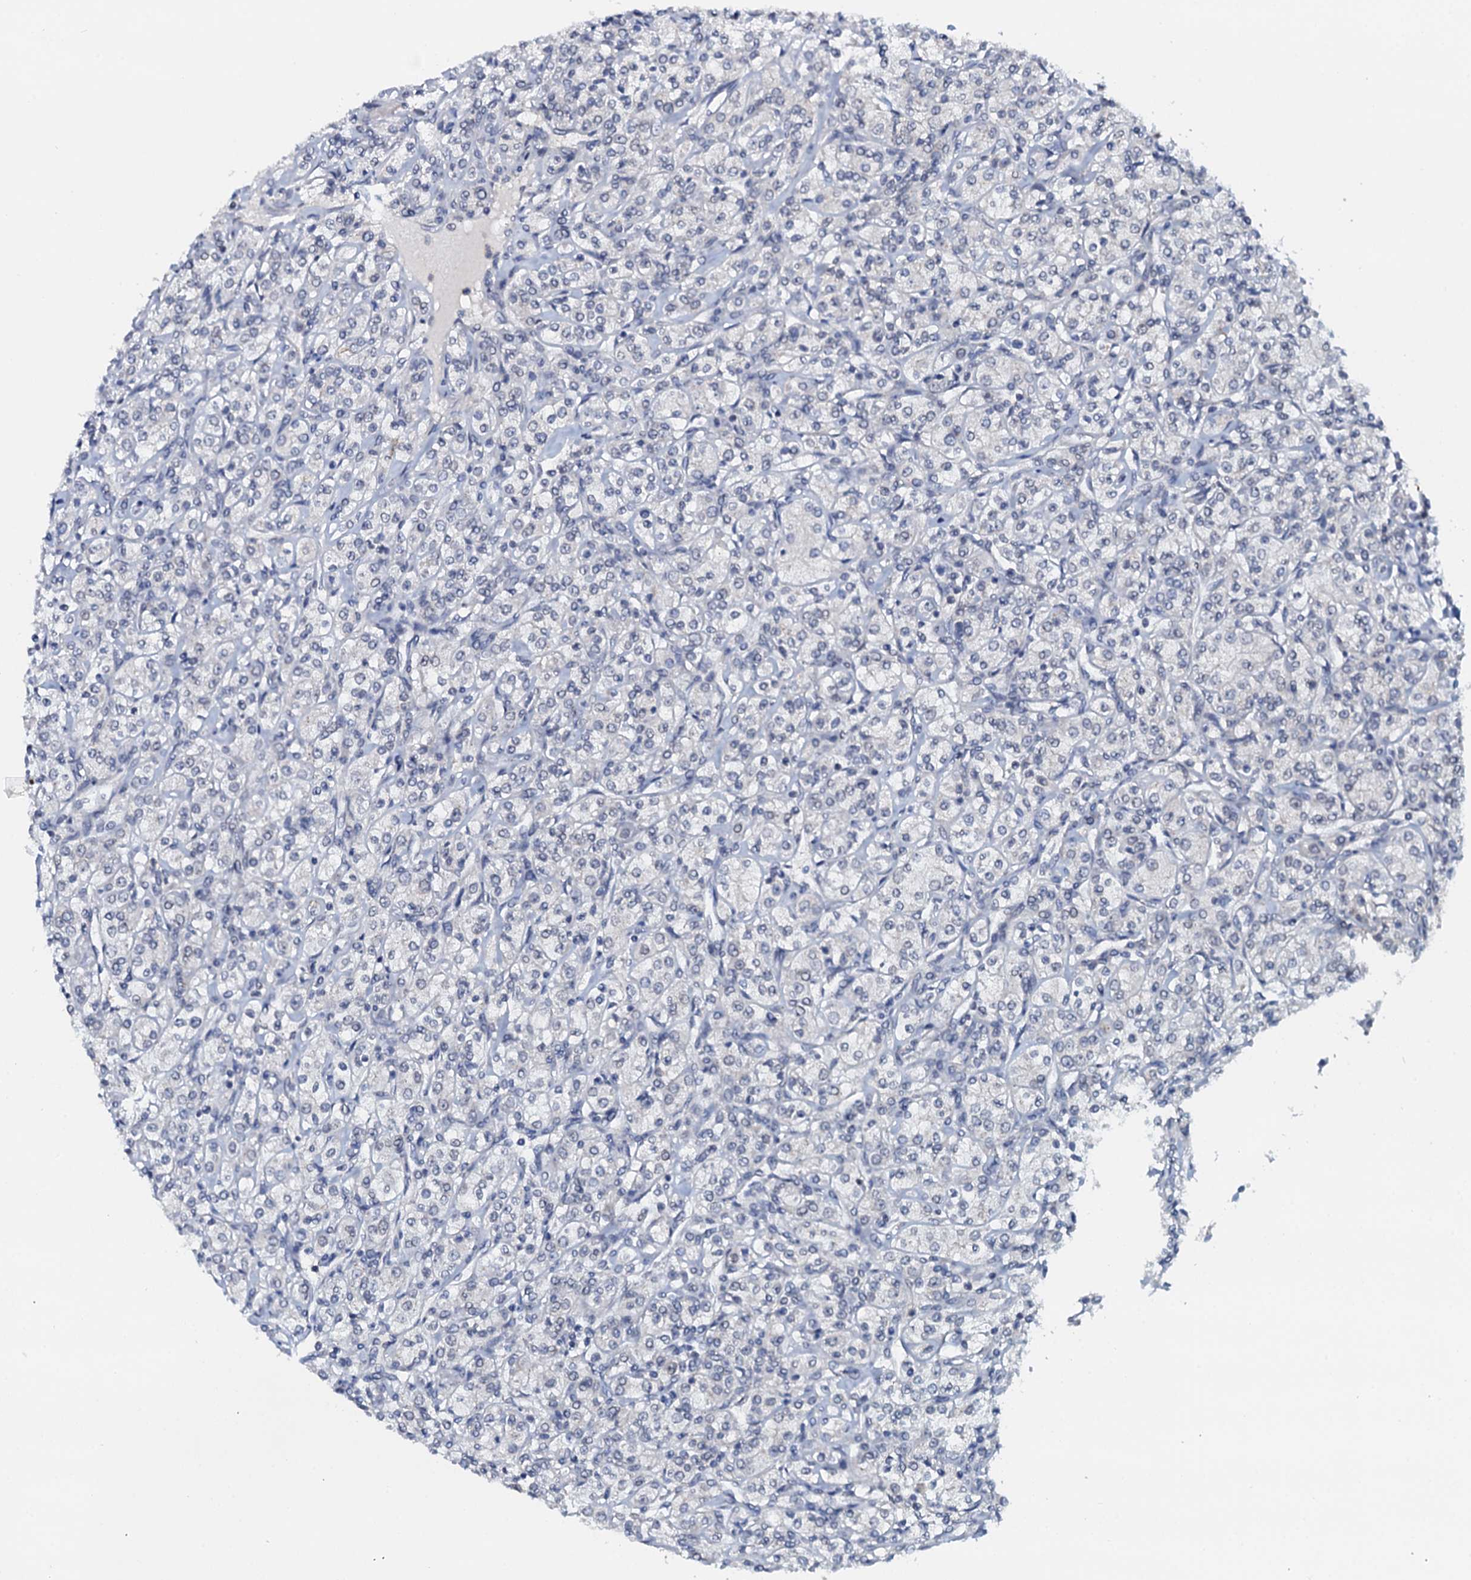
{"staining": {"intensity": "negative", "quantity": "none", "location": "none"}, "tissue": "renal cancer", "cell_type": "Tumor cells", "image_type": "cancer", "snomed": [{"axis": "morphology", "description": "Adenocarcinoma, NOS"}, {"axis": "topography", "description": "Kidney"}], "caption": "Adenocarcinoma (renal) was stained to show a protein in brown. There is no significant staining in tumor cells.", "gene": "SNTA1", "patient": {"sex": "male", "age": 77}}